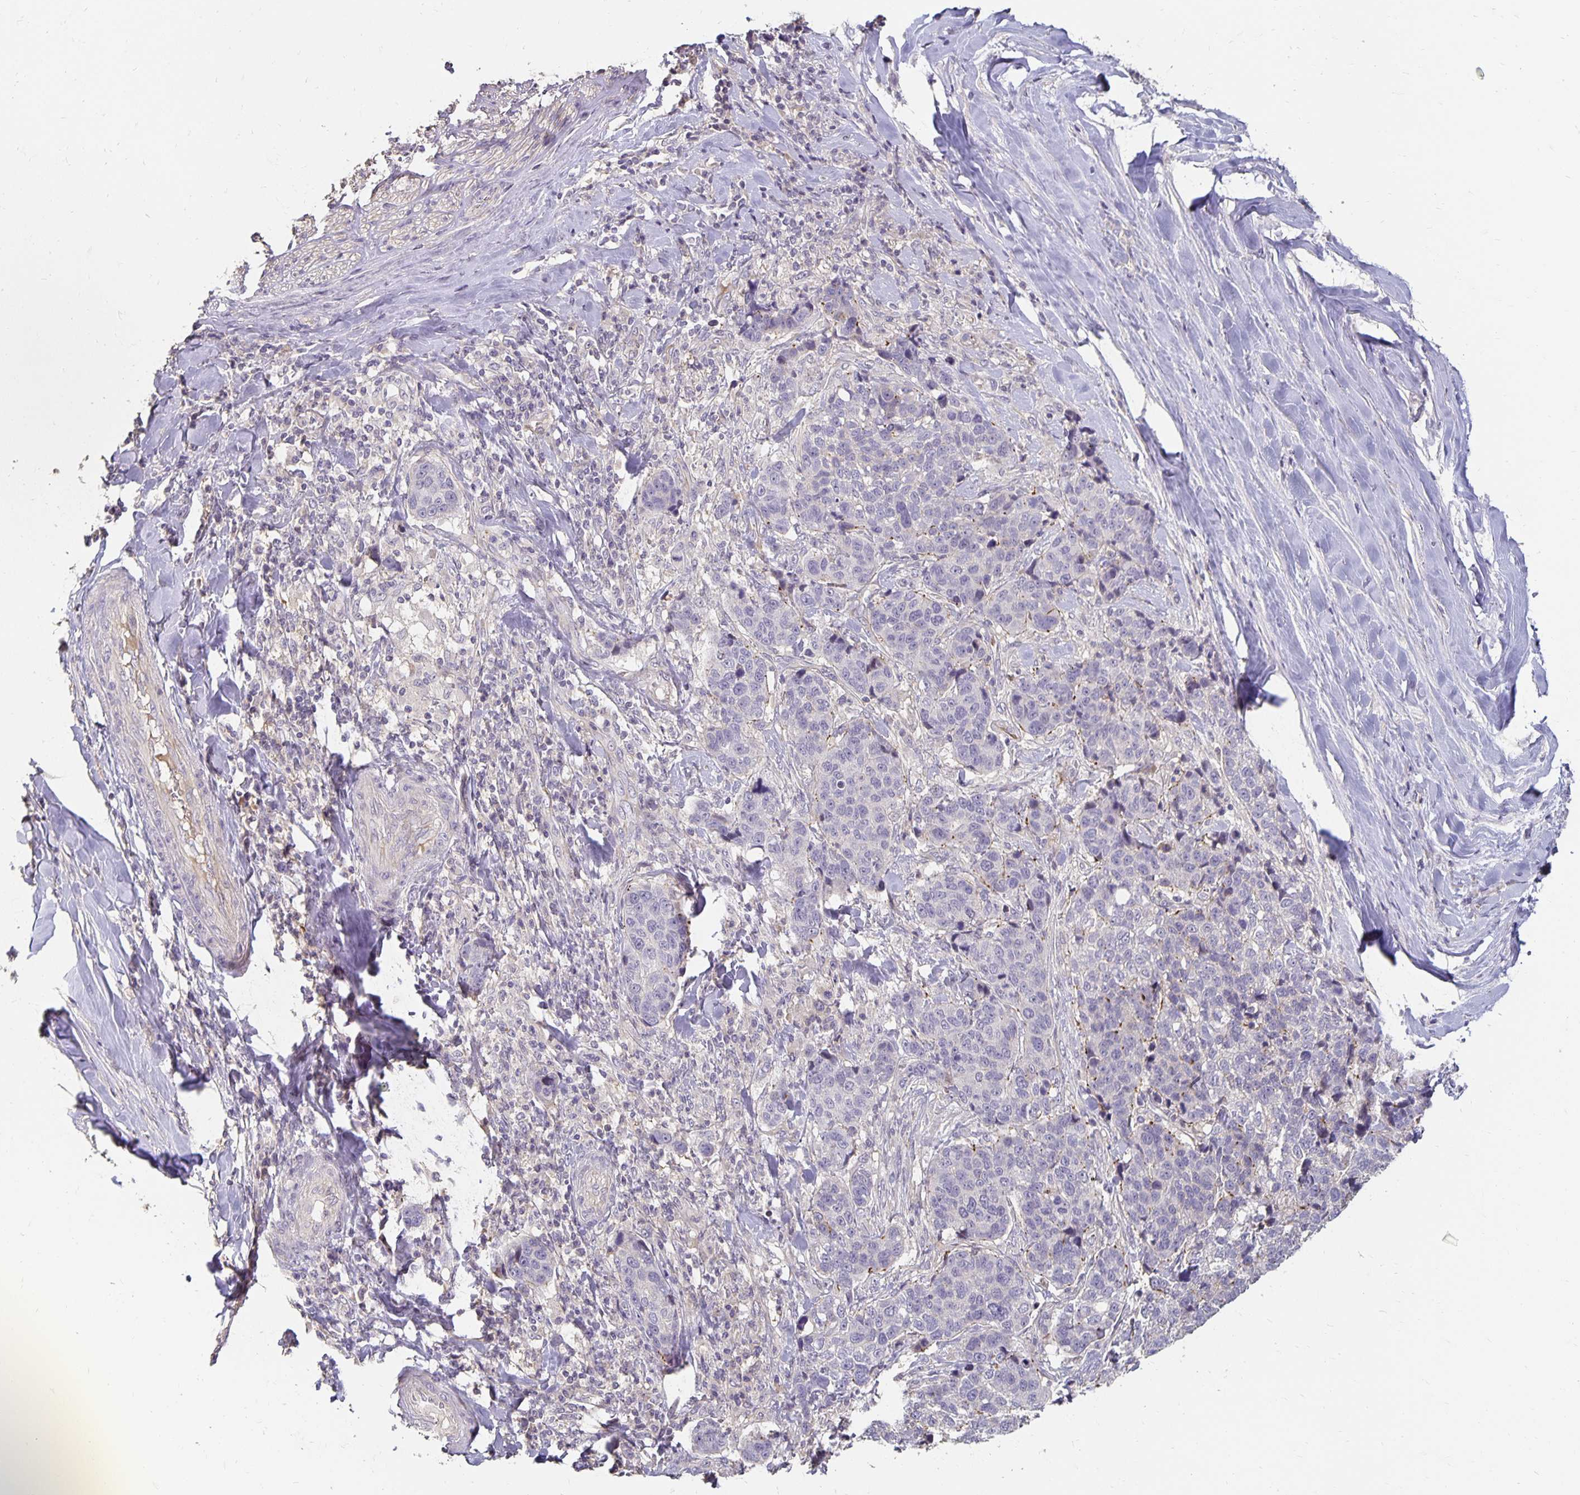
{"staining": {"intensity": "negative", "quantity": "none", "location": "none"}, "tissue": "lung cancer", "cell_type": "Tumor cells", "image_type": "cancer", "snomed": [{"axis": "morphology", "description": "Squamous cell carcinoma, NOS"}, {"axis": "topography", "description": "Lymph node"}, {"axis": "topography", "description": "Lung"}], "caption": "High magnification brightfield microscopy of lung cancer stained with DAB (3,3'-diaminobenzidine) (brown) and counterstained with hematoxylin (blue): tumor cells show no significant positivity.", "gene": "CST6", "patient": {"sex": "male", "age": 61}}